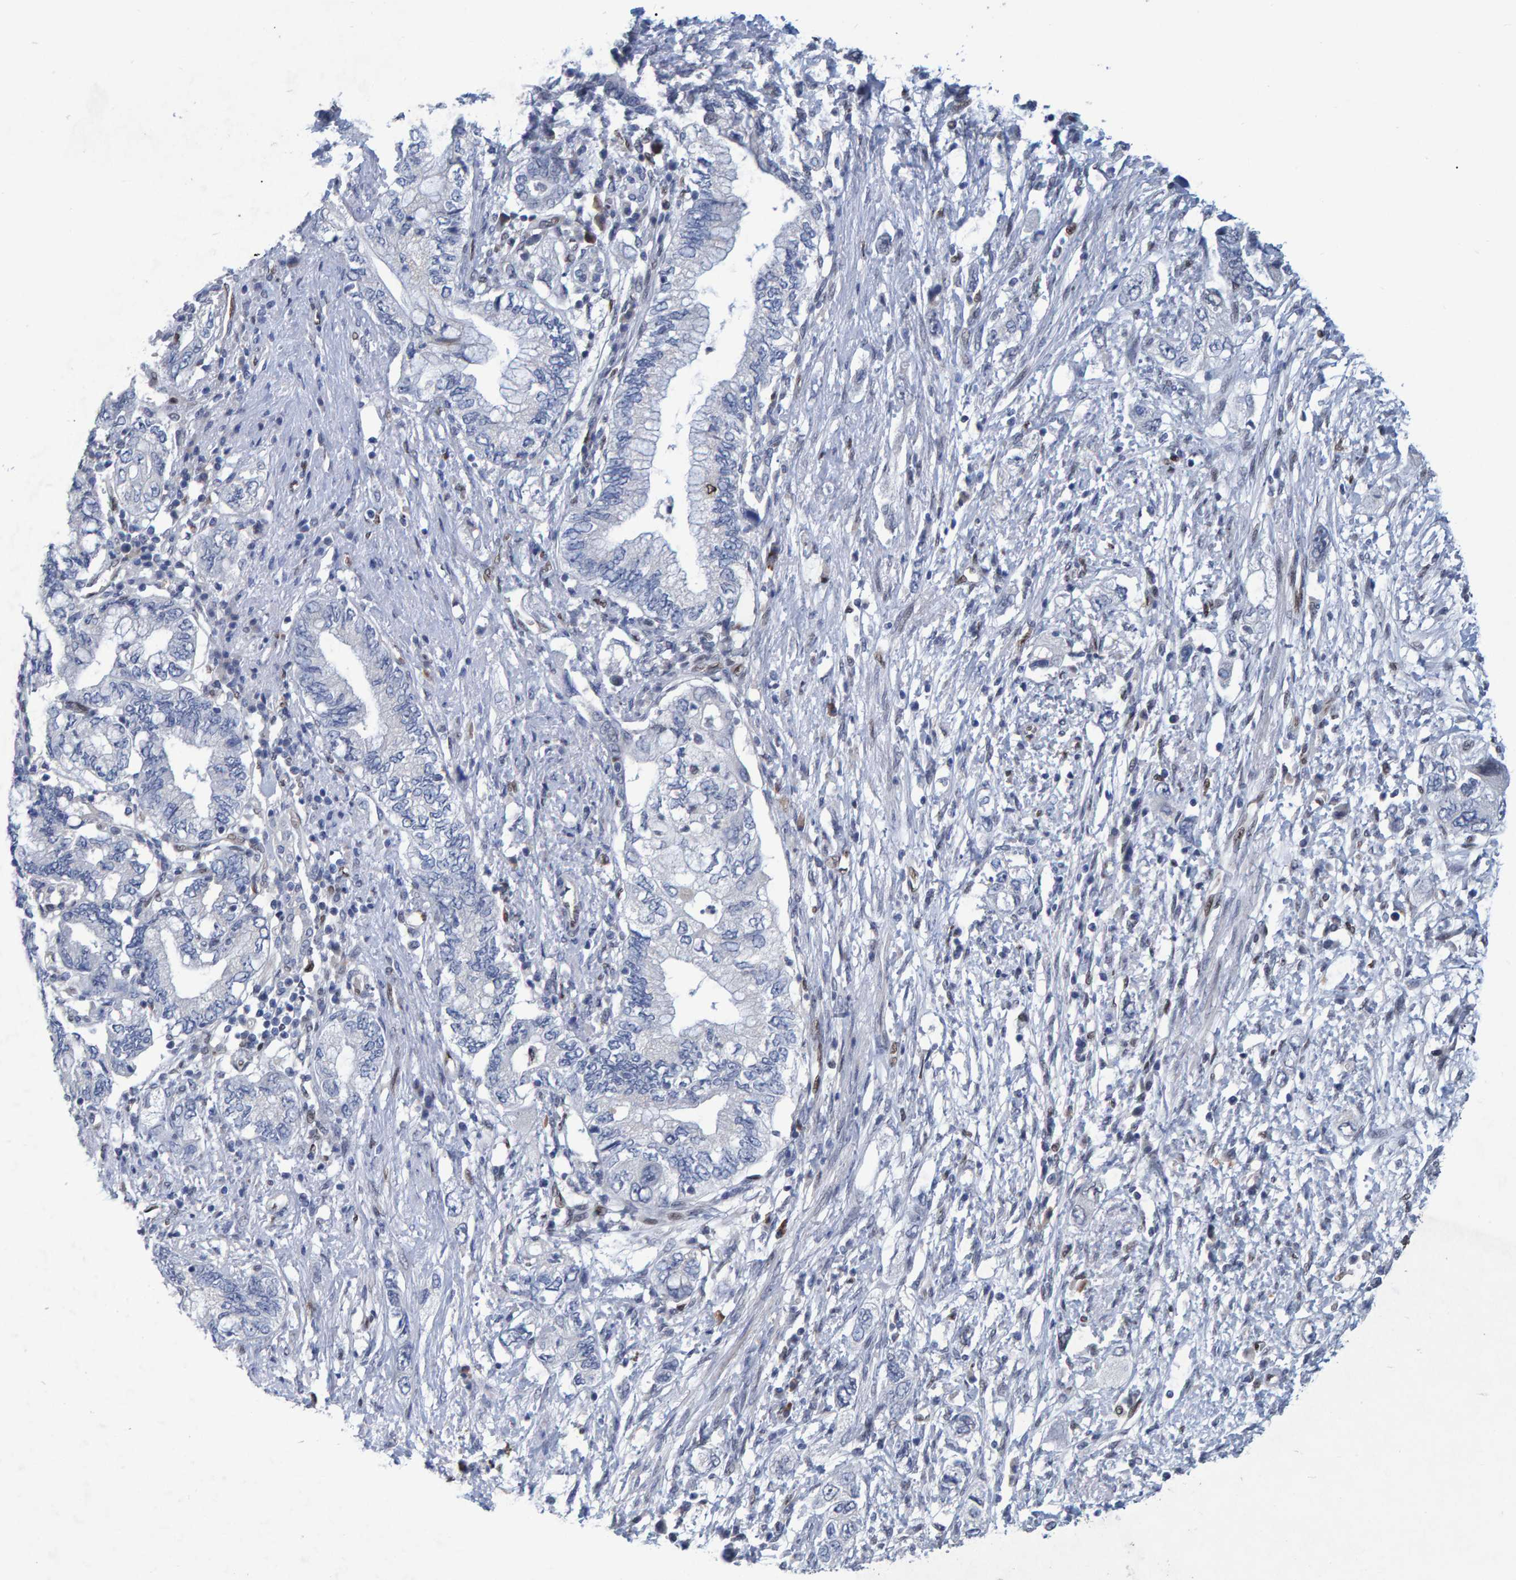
{"staining": {"intensity": "negative", "quantity": "none", "location": "none"}, "tissue": "pancreatic cancer", "cell_type": "Tumor cells", "image_type": "cancer", "snomed": [{"axis": "morphology", "description": "Adenocarcinoma, NOS"}, {"axis": "topography", "description": "Pancreas"}], "caption": "Tumor cells are negative for brown protein staining in pancreatic cancer.", "gene": "QKI", "patient": {"sex": "female", "age": 73}}